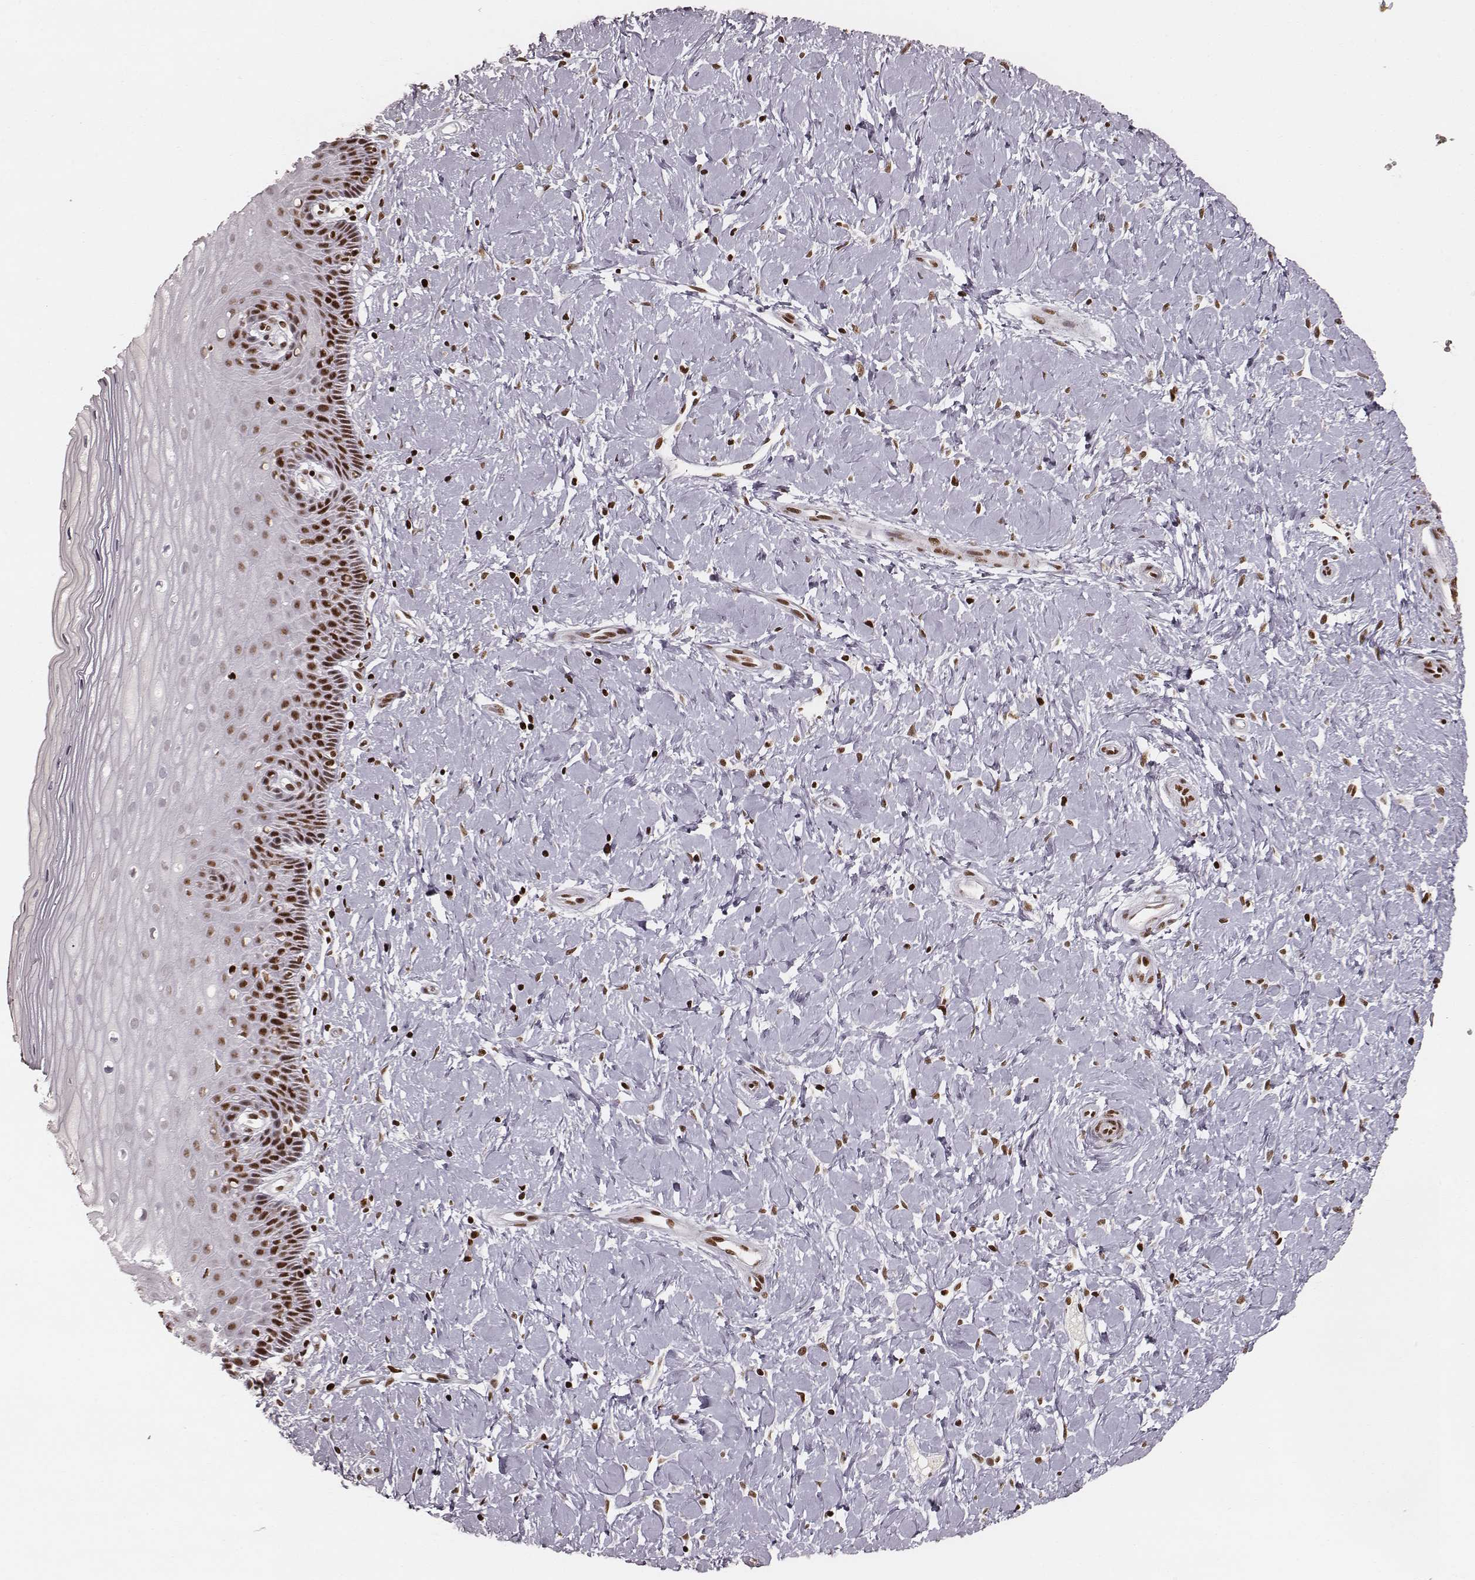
{"staining": {"intensity": "strong", "quantity": ">75%", "location": "nuclear"}, "tissue": "cervix", "cell_type": "Glandular cells", "image_type": "normal", "snomed": [{"axis": "morphology", "description": "Normal tissue, NOS"}, {"axis": "topography", "description": "Cervix"}], "caption": "An IHC photomicrograph of benign tissue is shown. Protein staining in brown shows strong nuclear positivity in cervix within glandular cells.", "gene": "PARP1", "patient": {"sex": "female", "age": 37}}